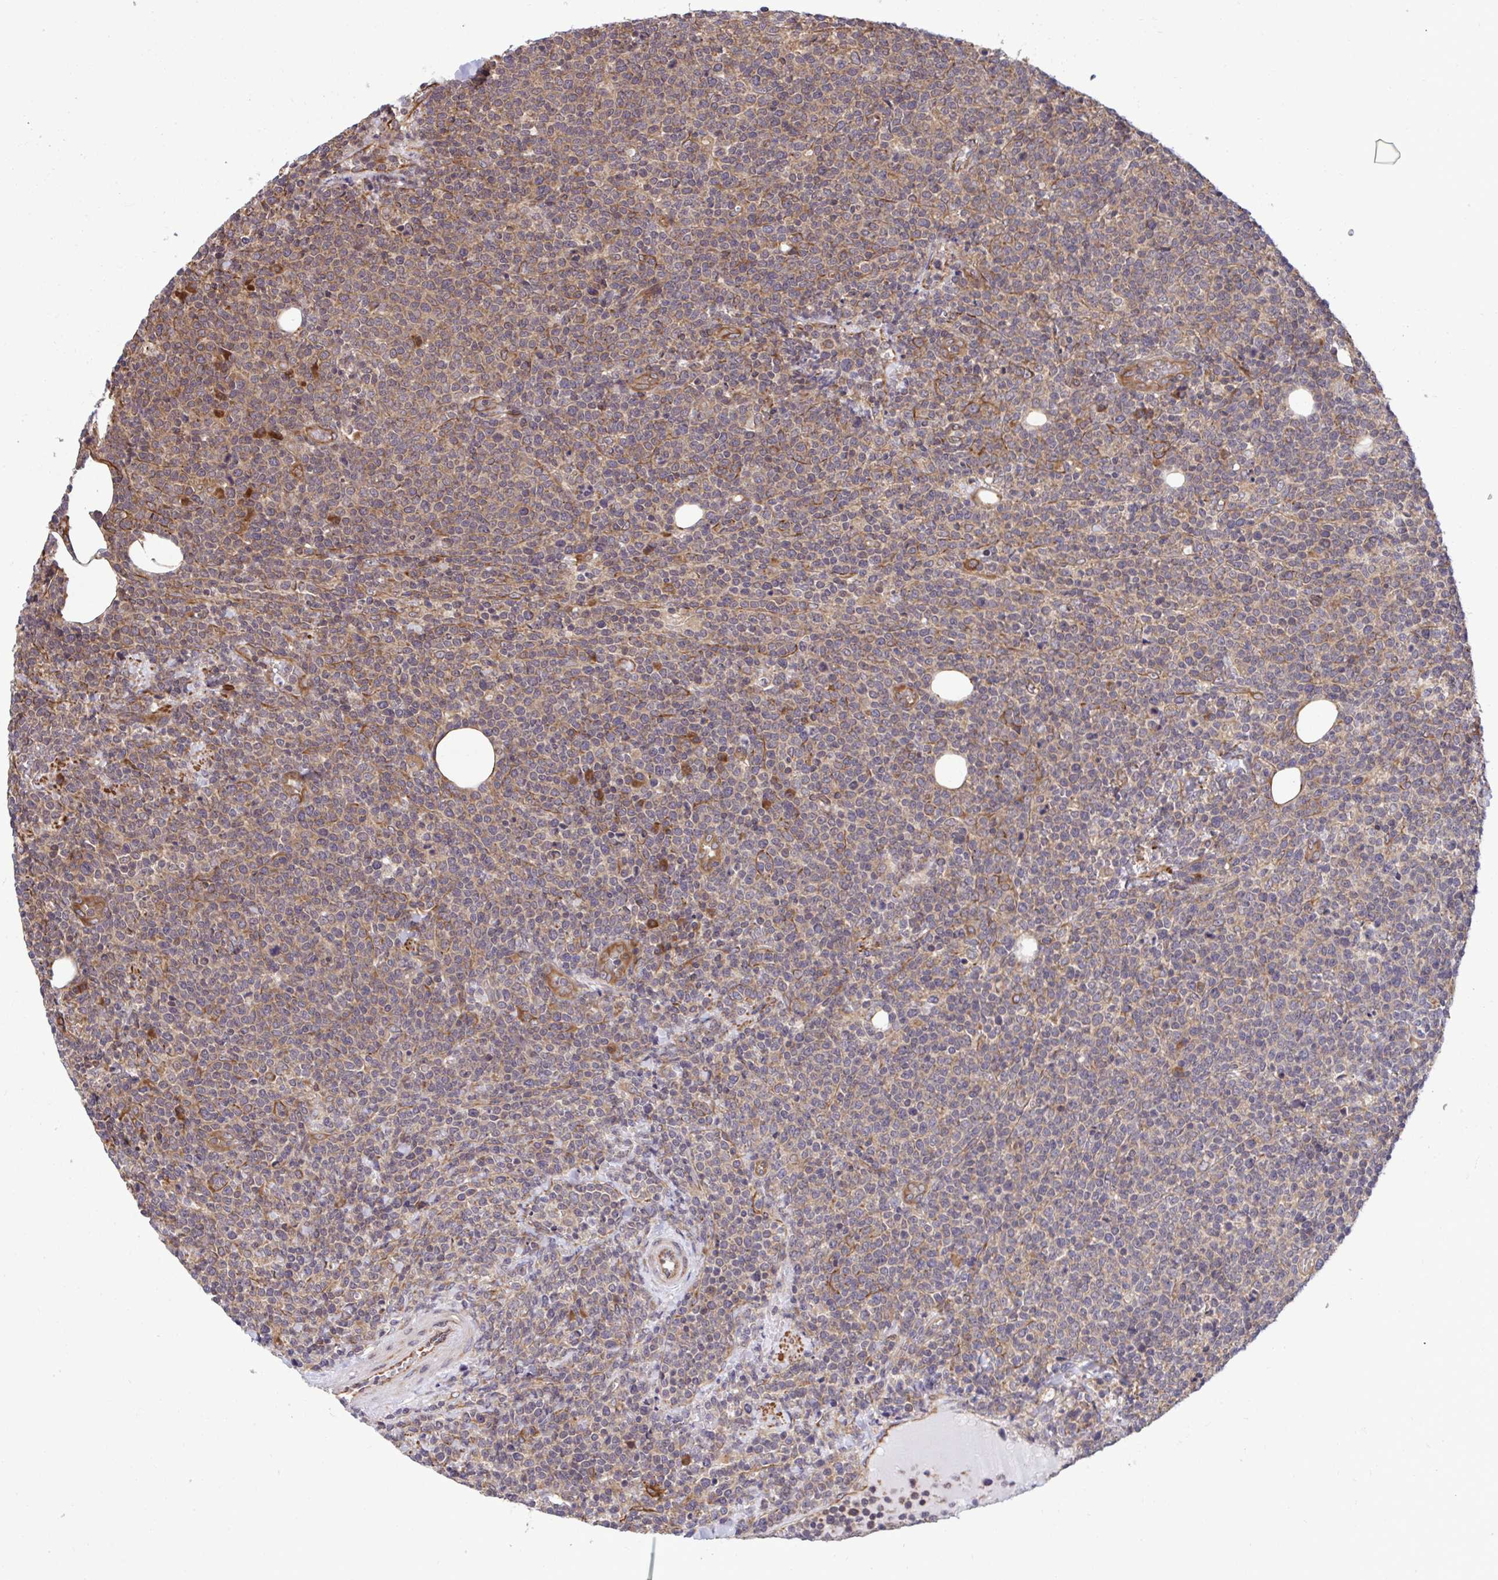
{"staining": {"intensity": "moderate", "quantity": "<25%", "location": "cytoplasmic/membranous"}, "tissue": "lymphoma", "cell_type": "Tumor cells", "image_type": "cancer", "snomed": [{"axis": "morphology", "description": "Malignant lymphoma, non-Hodgkin's type, High grade"}, {"axis": "topography", "description": "Lymph node"}], "caption": "There is low levels of moderate cytoplasmic/membranous staining in tumor cells of high-grade malignant lymphoma, non-Hodgkin's type, as demonstrated by immunohistochemical staining (brown color).", "gene": "RPS15", "patient": {"sex": "male", "age": 61}}